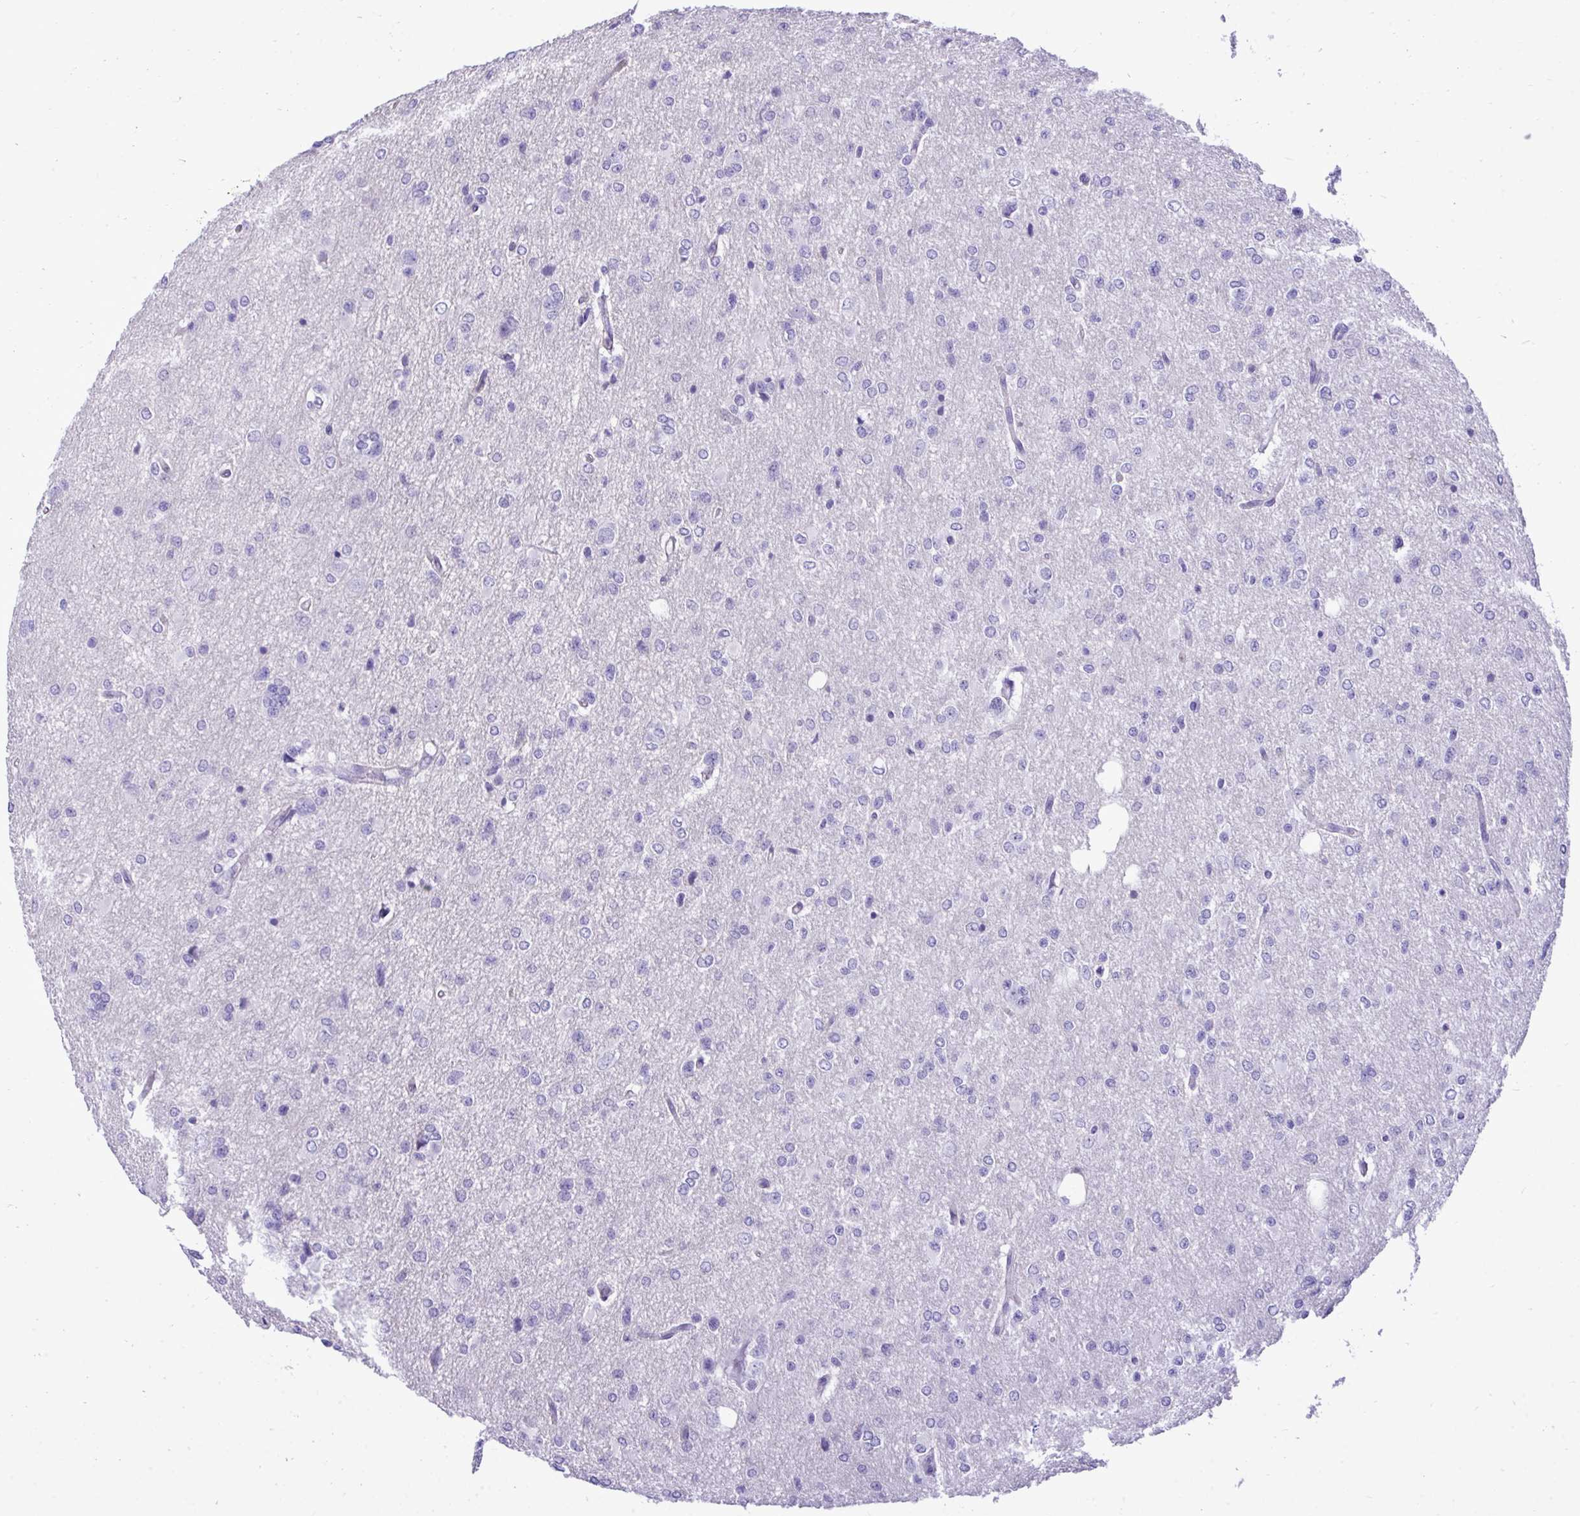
{"staining": {"intensity": "negative", "quantity": "none", "location": "none"}, "tissue": "glioma", "cell_type": "Tumor cells", "image_type": "cancer", "snomed": [{"axis": "morphology", "description": "Glioma, malignant, Low grade"}, {"axis": "topography", "description": "Brain"}], "caption": "This is a micrograph of IHC staining of glioma, which shows no positivity in tumor cells.", "gene": "HRG", "patient": {"sex": "male", "age": 26}}